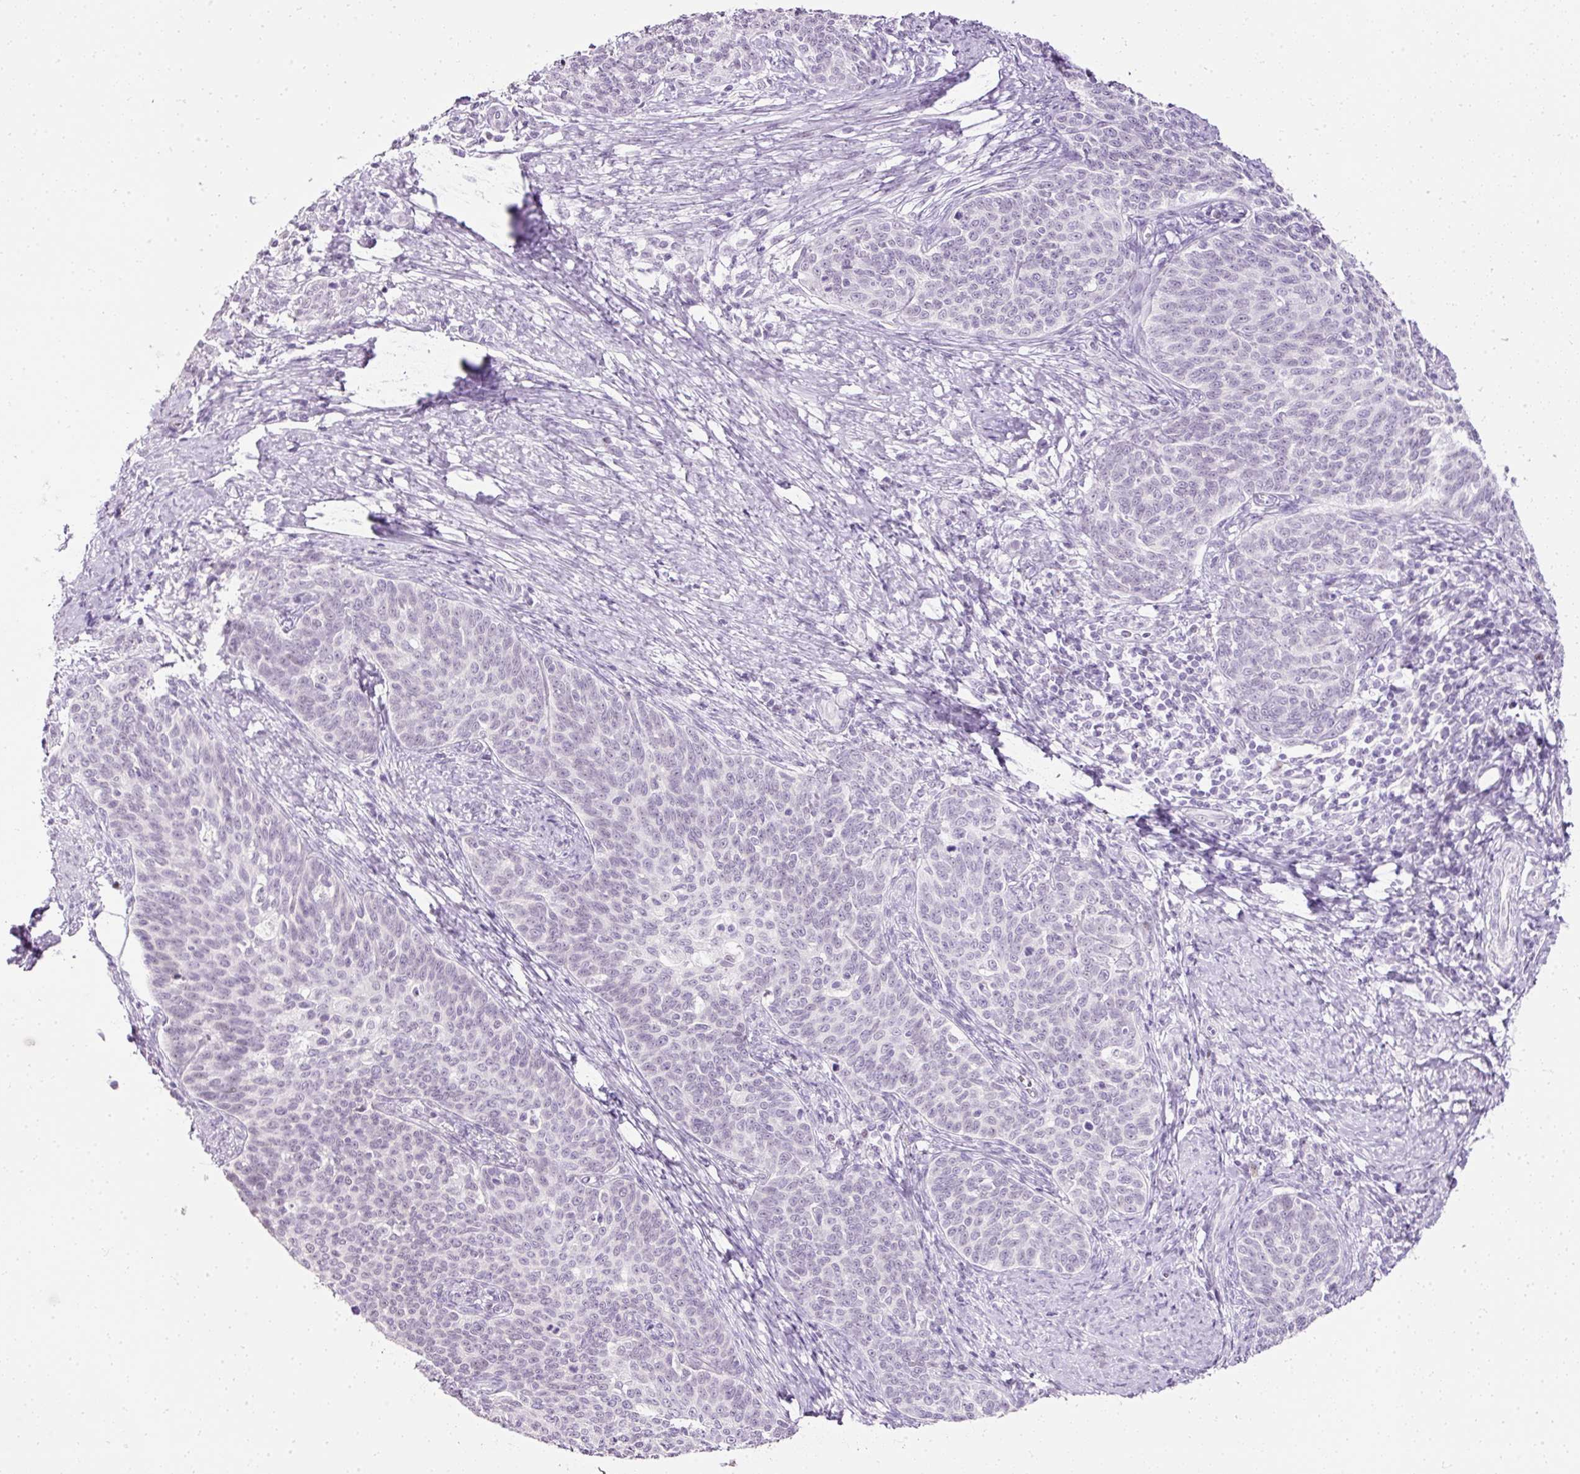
{"staining": {"intensity": "negative", "quantity": "none", "location": "none"}, "tissue": "cervical cancer", "cell_type": "Tumor cells", "image_type": "cancer", "snomed": [{"axis": "morphology", "description": "Squamous cell carcinoma, NOS"}, {"axis": "topography", "description": "Cervix"}], "caption": "A micrograph of human cervical squamous cell carcinoma is negative for staining in tumor cells.", "gene": "PDE6B", "patient": {"sex": "female", "age": 39}}